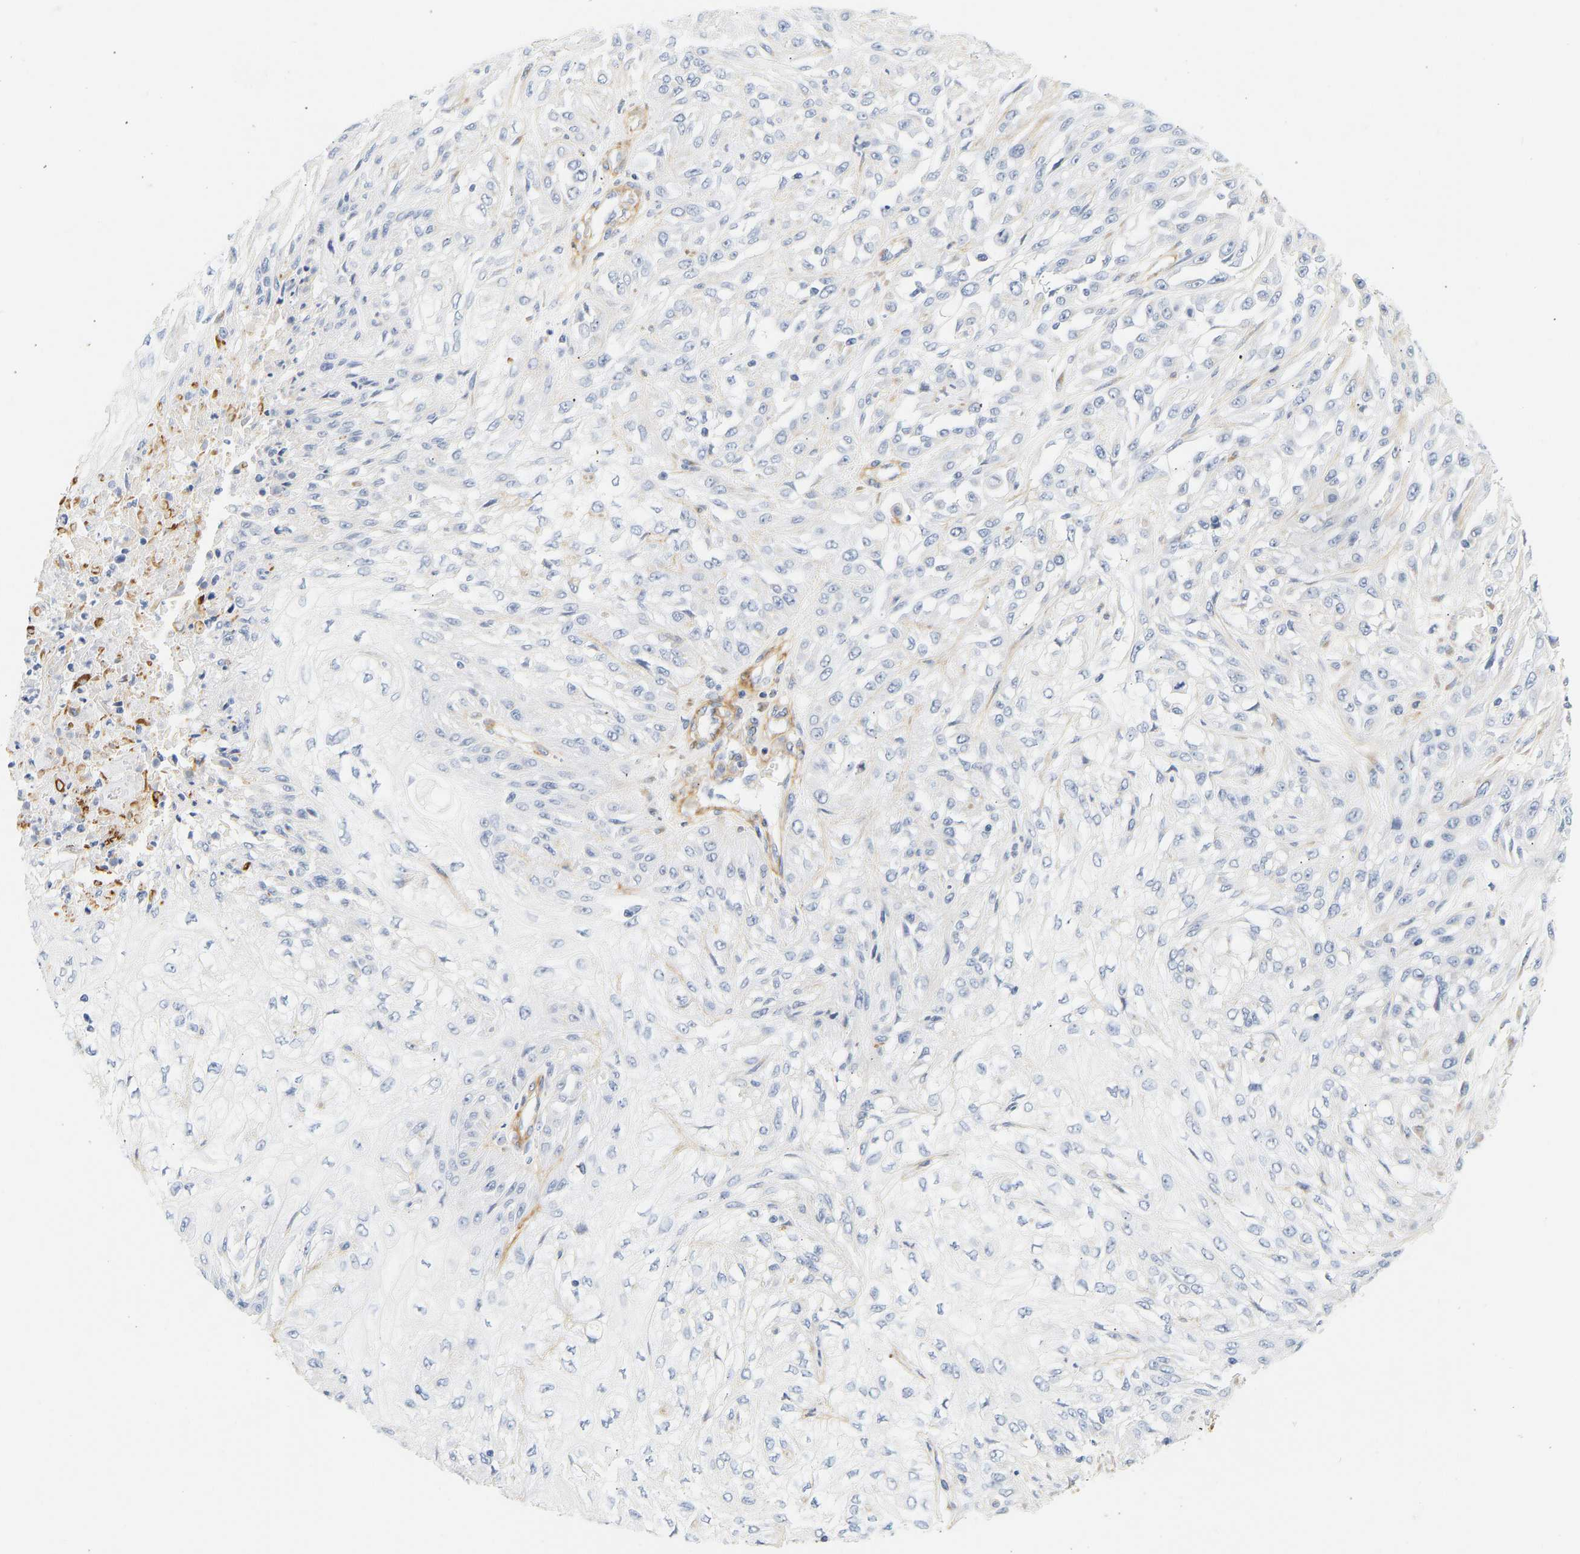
{"staining": {"intensity": "negative", "quantity": "none", "location": "none"}, "tissue": "skin cancer", "cell_type": "Tumor cells", "image_type": "cancer", "snomed": [{"axis": "morphology", "description": "Squamous cell carcinoma, NOS"}, {"axis": "morphology", "description": "Squamous cell carcinoma, metastatic, NOS"}, {"axis": "topography", "description": "Skin"}, {"axis": "topography", "description": "Lymph node"}], "caption": "A histopathology image of human squamous cell carcinoma (skin) is negative for staining in tumor cells.", "gene": "SLC30A7", "patient": {"sex": "male", "age": 75}}